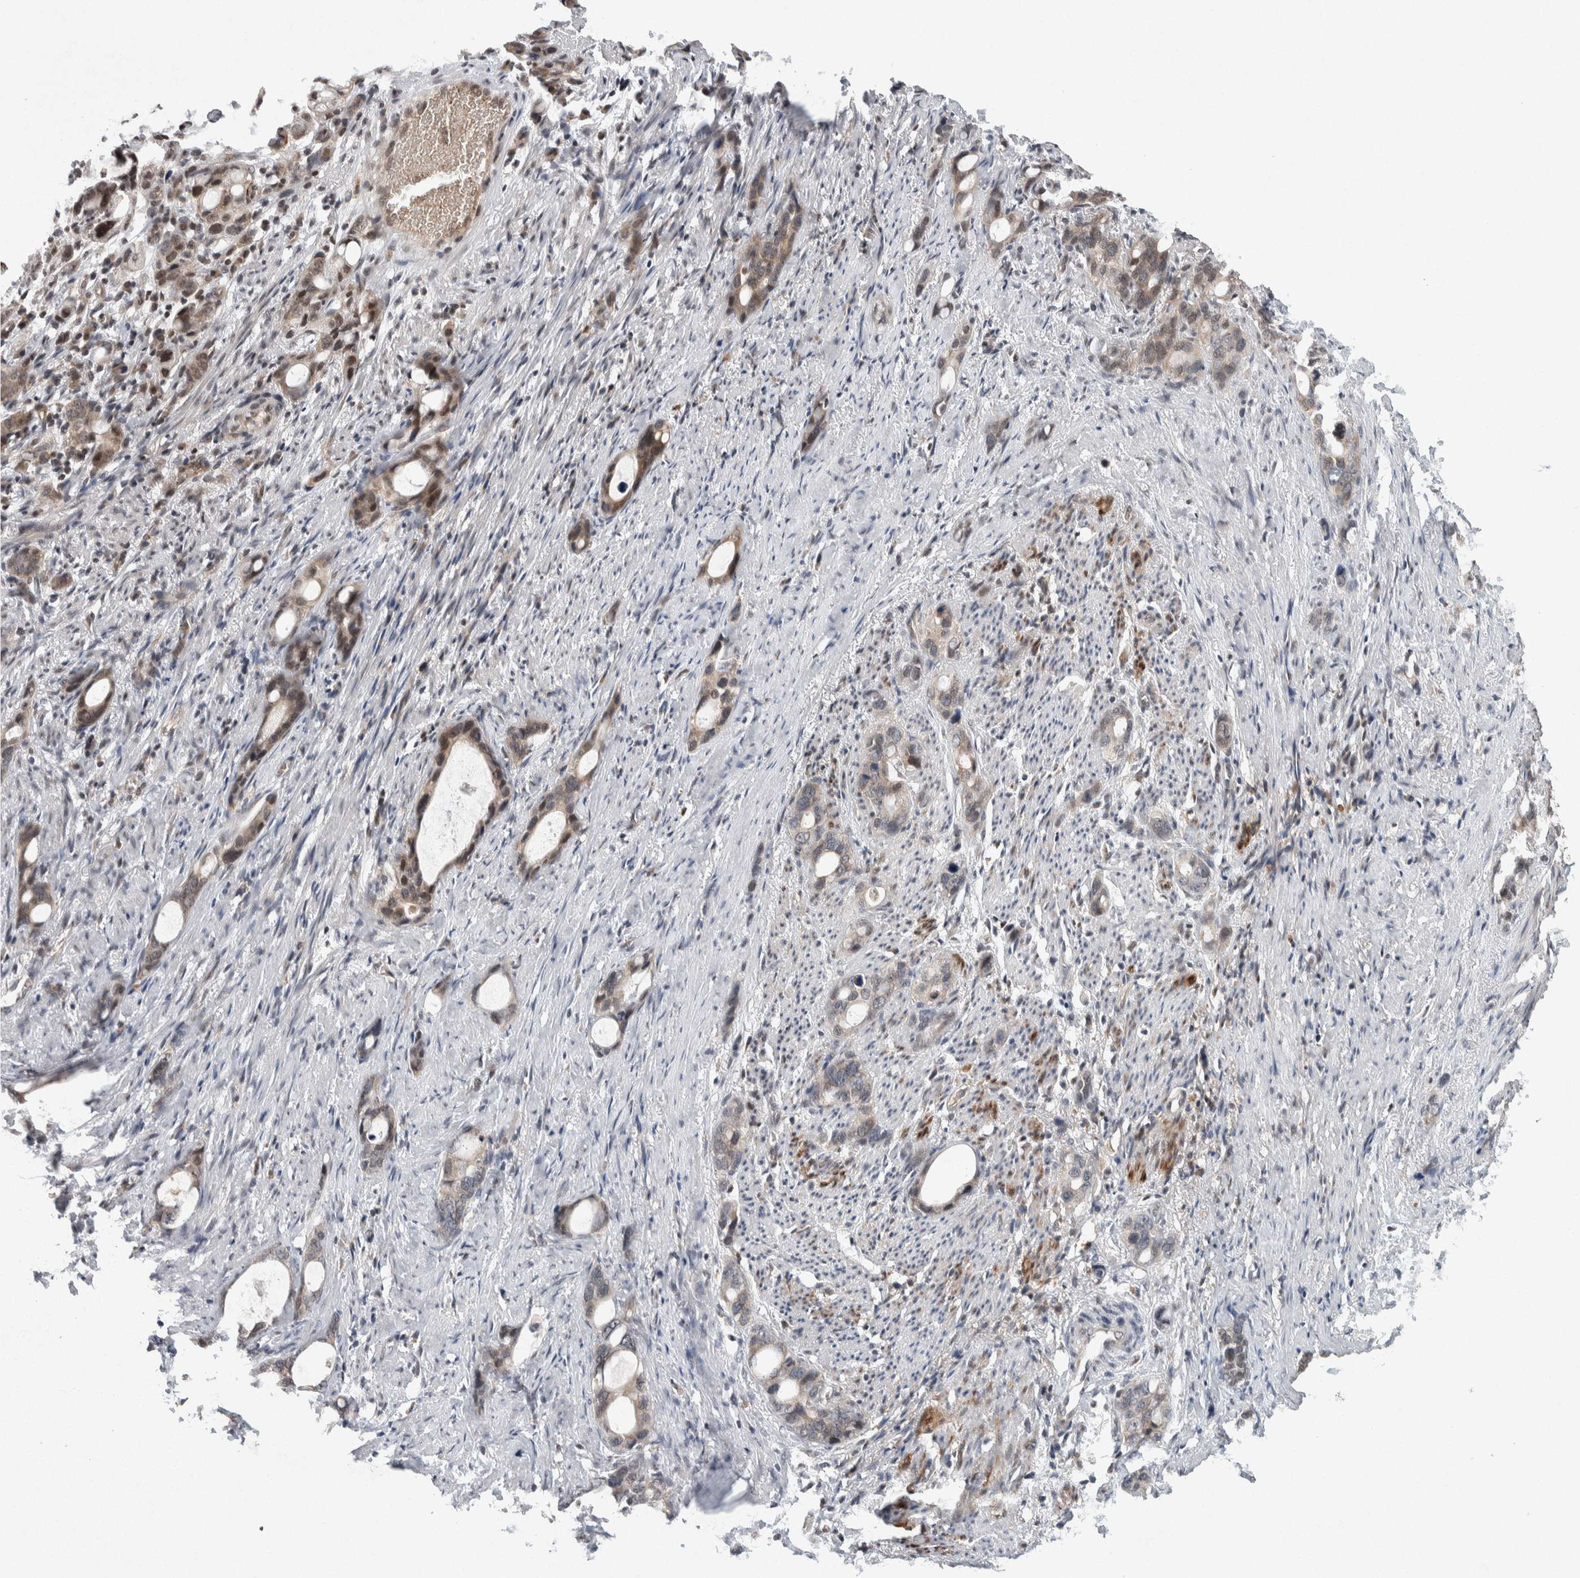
{"staining": {"intensity": "weak", "quantity": "25%-75%", "location": "cytoplasmic/membranous"}, "tissue": "stomach cancer", "cell_type": "Tumor cells", "image_type": "cancer", "snomed": [{"axis": "morphology", "description": "Adenocarcinoma, NOS"}, {"axis": "topography", "description": "Stomach"}], "caption": "Tumor cells exhibit weak cytoplasmic/membranous positivity in approximately 25%-75% of cells in stomach cancer. (DAB IHC with brightfield microscopy, high magnification).", "gene": "KCNK1", "patient": {"sex": "female", "age": 75}}